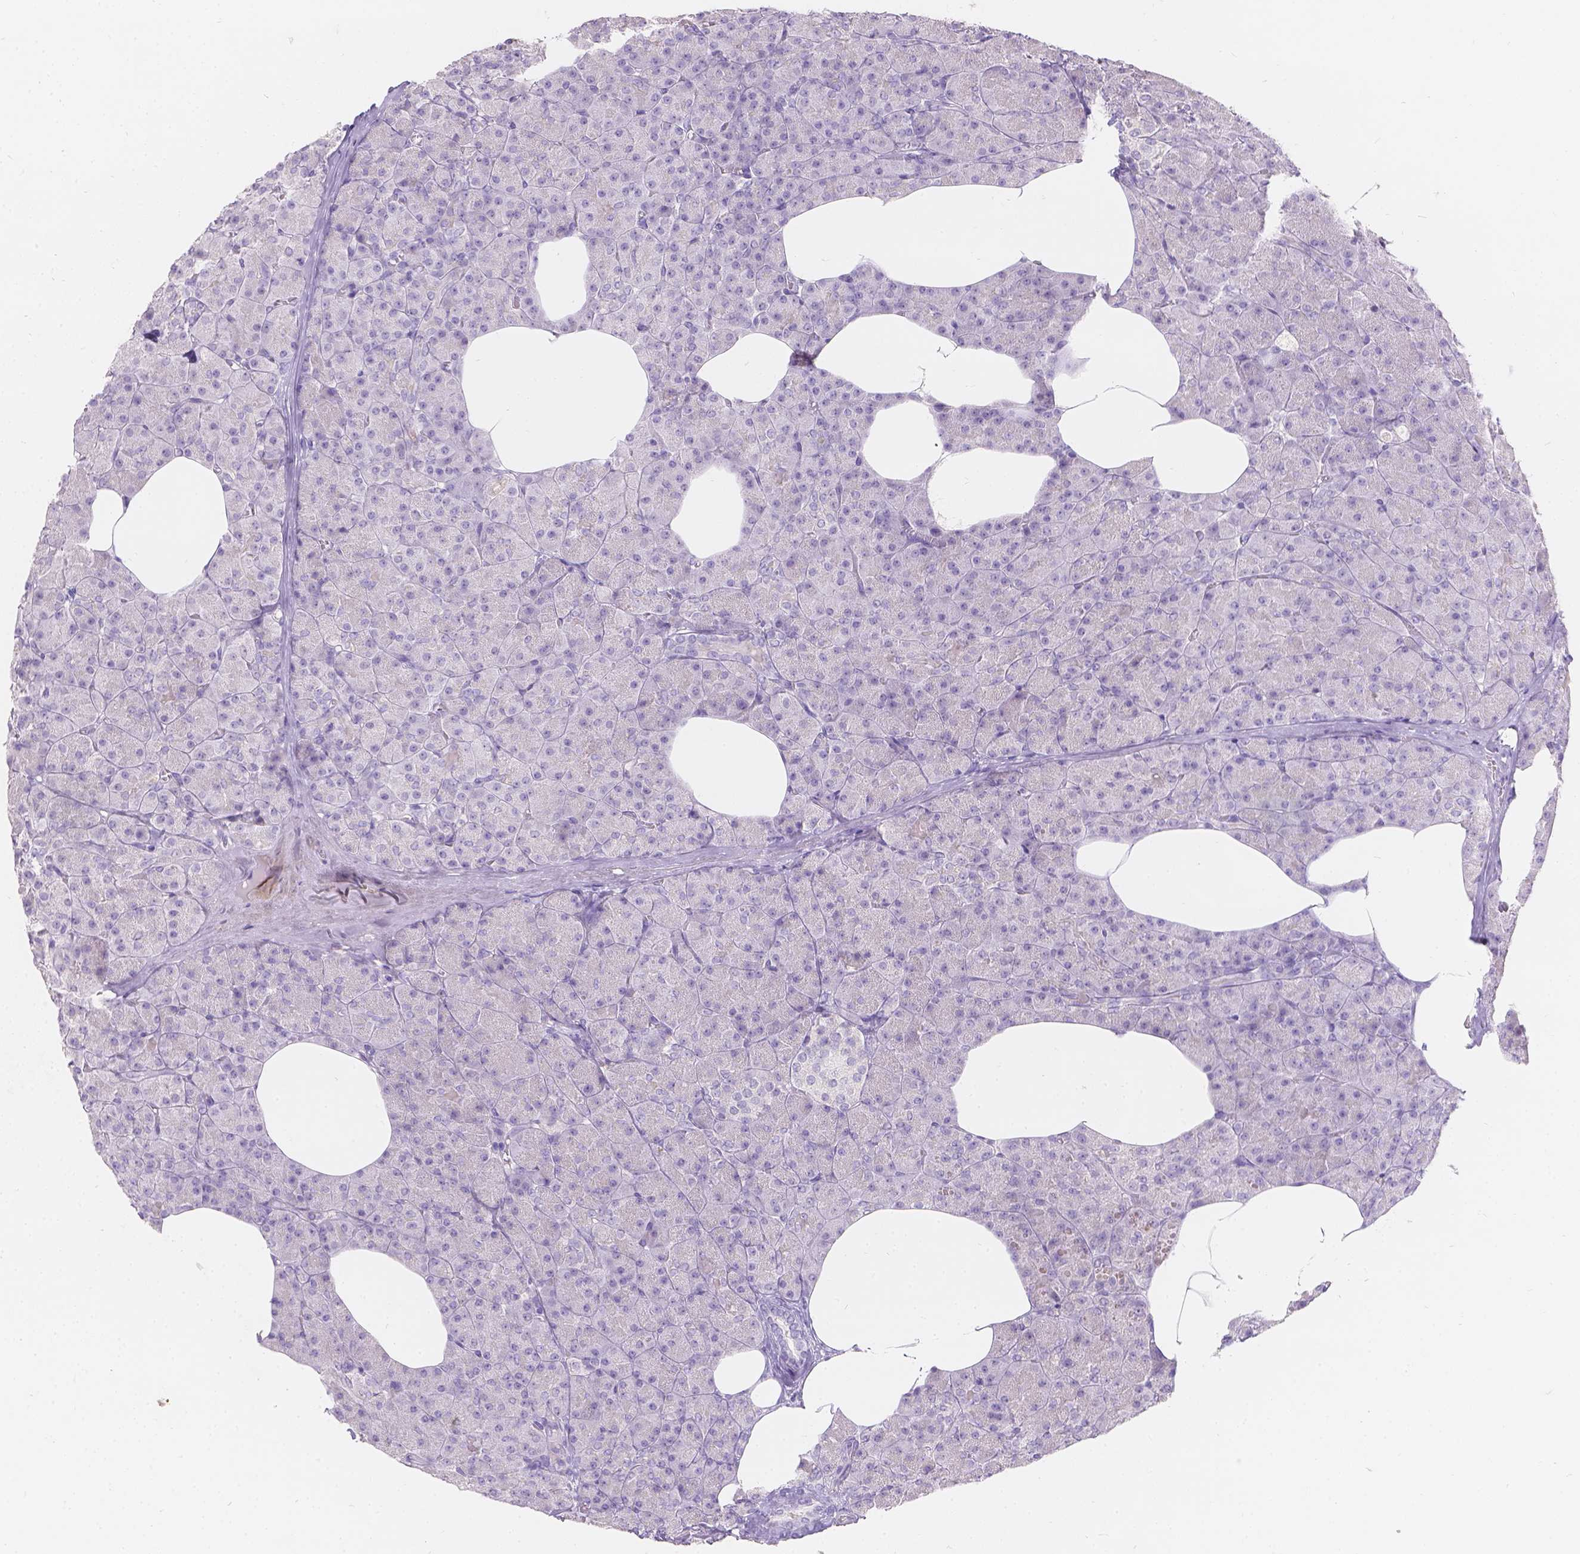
{"staining": {"intensity": "negative", "quantity": "none", "location": "none"}, "tissue": "pancreas", "cell_type": "Exocrine glandular cells", "image_type": "normal", "snomed": [{"axis": "morphology", "description": "Normal tissue, NOS"}, {"axis": "topography", "description": "Pancreas"}], "caption": "IHC of normal human pancreas exhibits no staining in exocrine glandular cells.", "gene": "HTN3", "patient": {"sex": "female", "age": 45}}